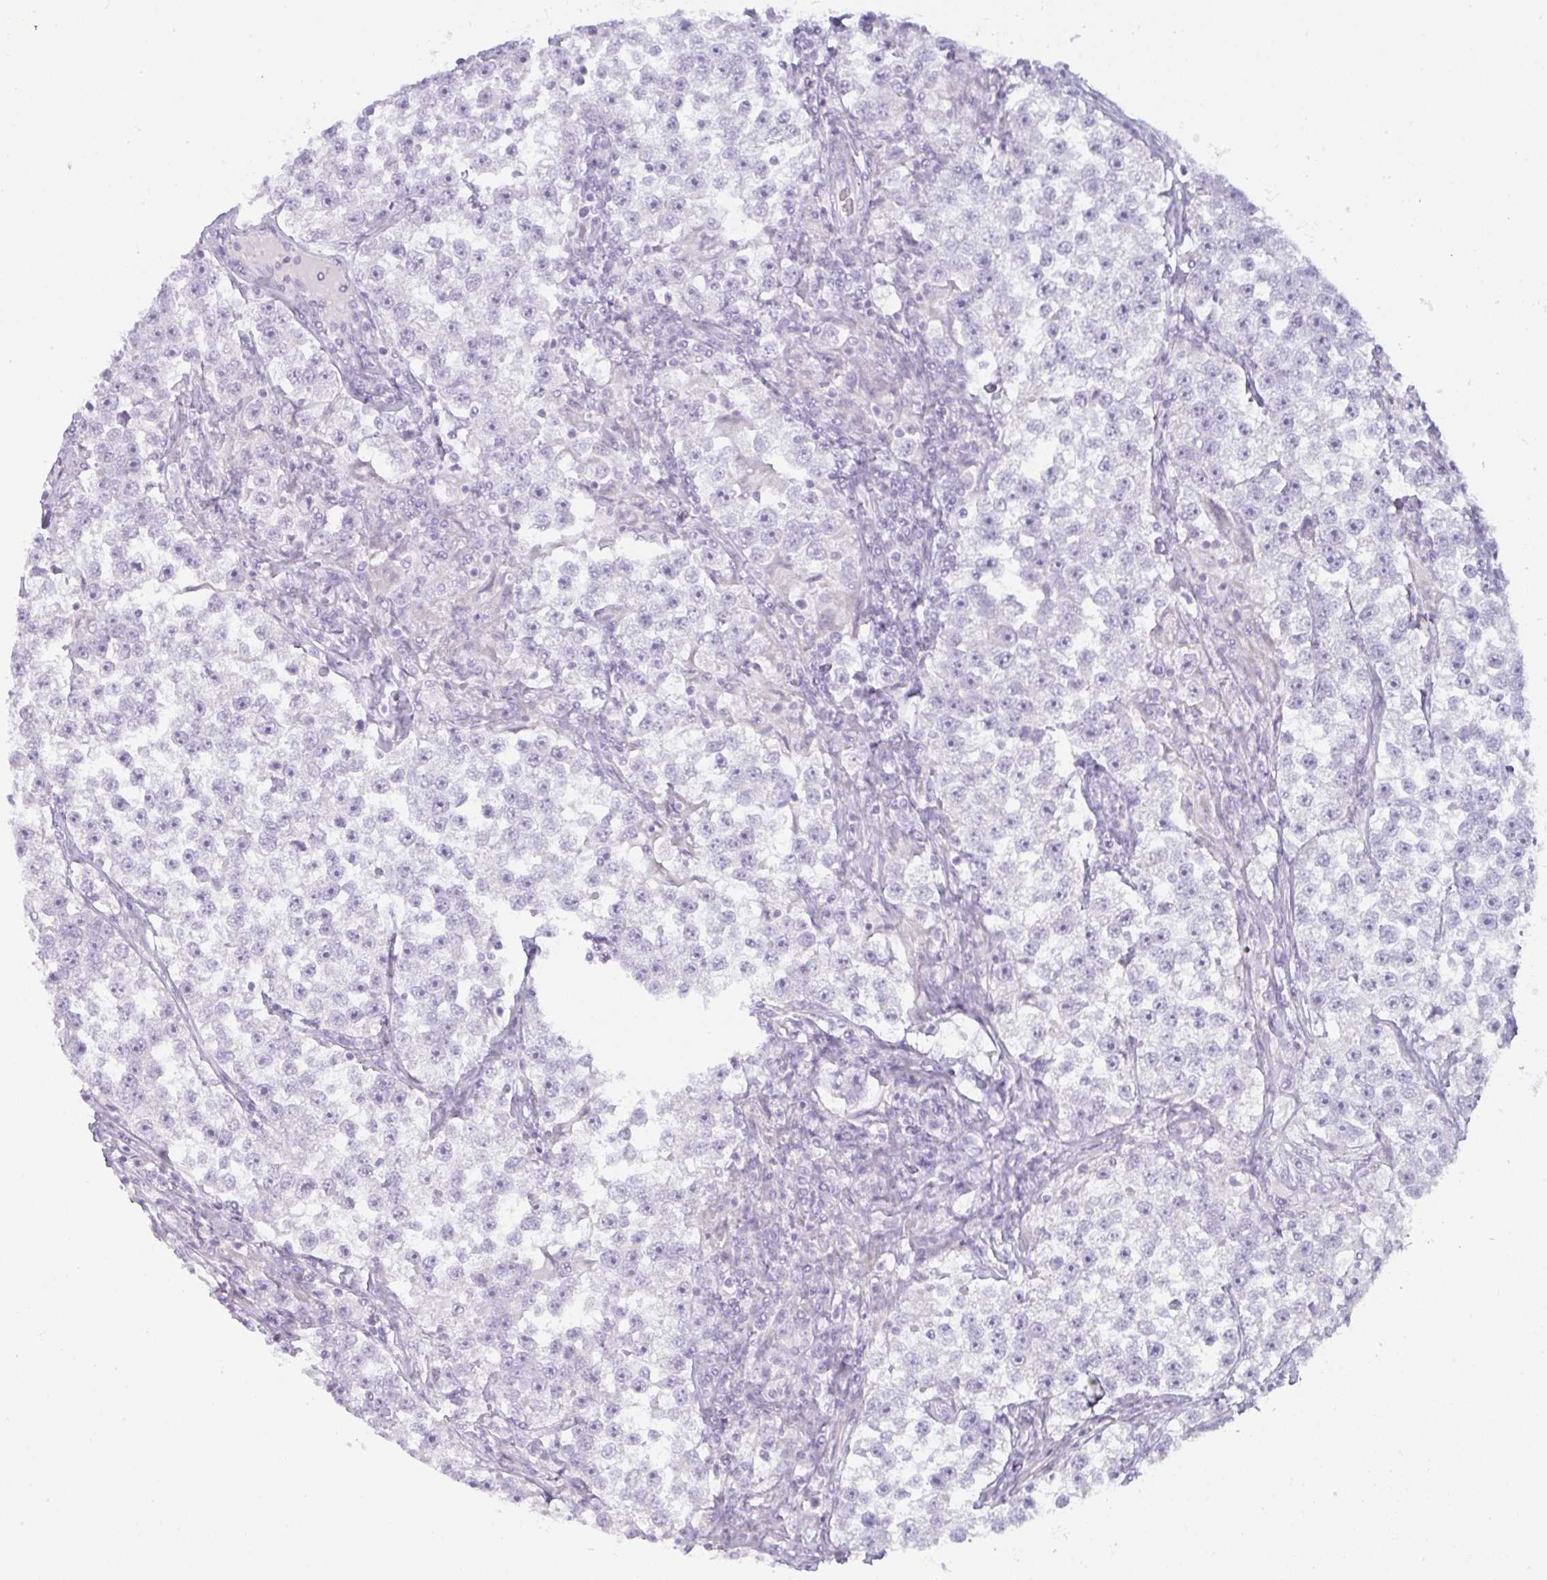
{"staining": {"intensity": "negative", "quantity": "none", "location": "none"}, "tissue": "testis cancer", "cell_type": "Tumor cells", "image_type": "cancer", "snomed": [{"axis": "morphology", "description": "Seminoma, NOS"}, {"axis": "topography", "description": "Testis"}], "caption": "This is an immunohistochemistry (IHC) micrograph of human testis cancer. There is no staining in tumor cells.", "gene": "SIRPB2", "patient": {"sex": "male", "age": 46}}